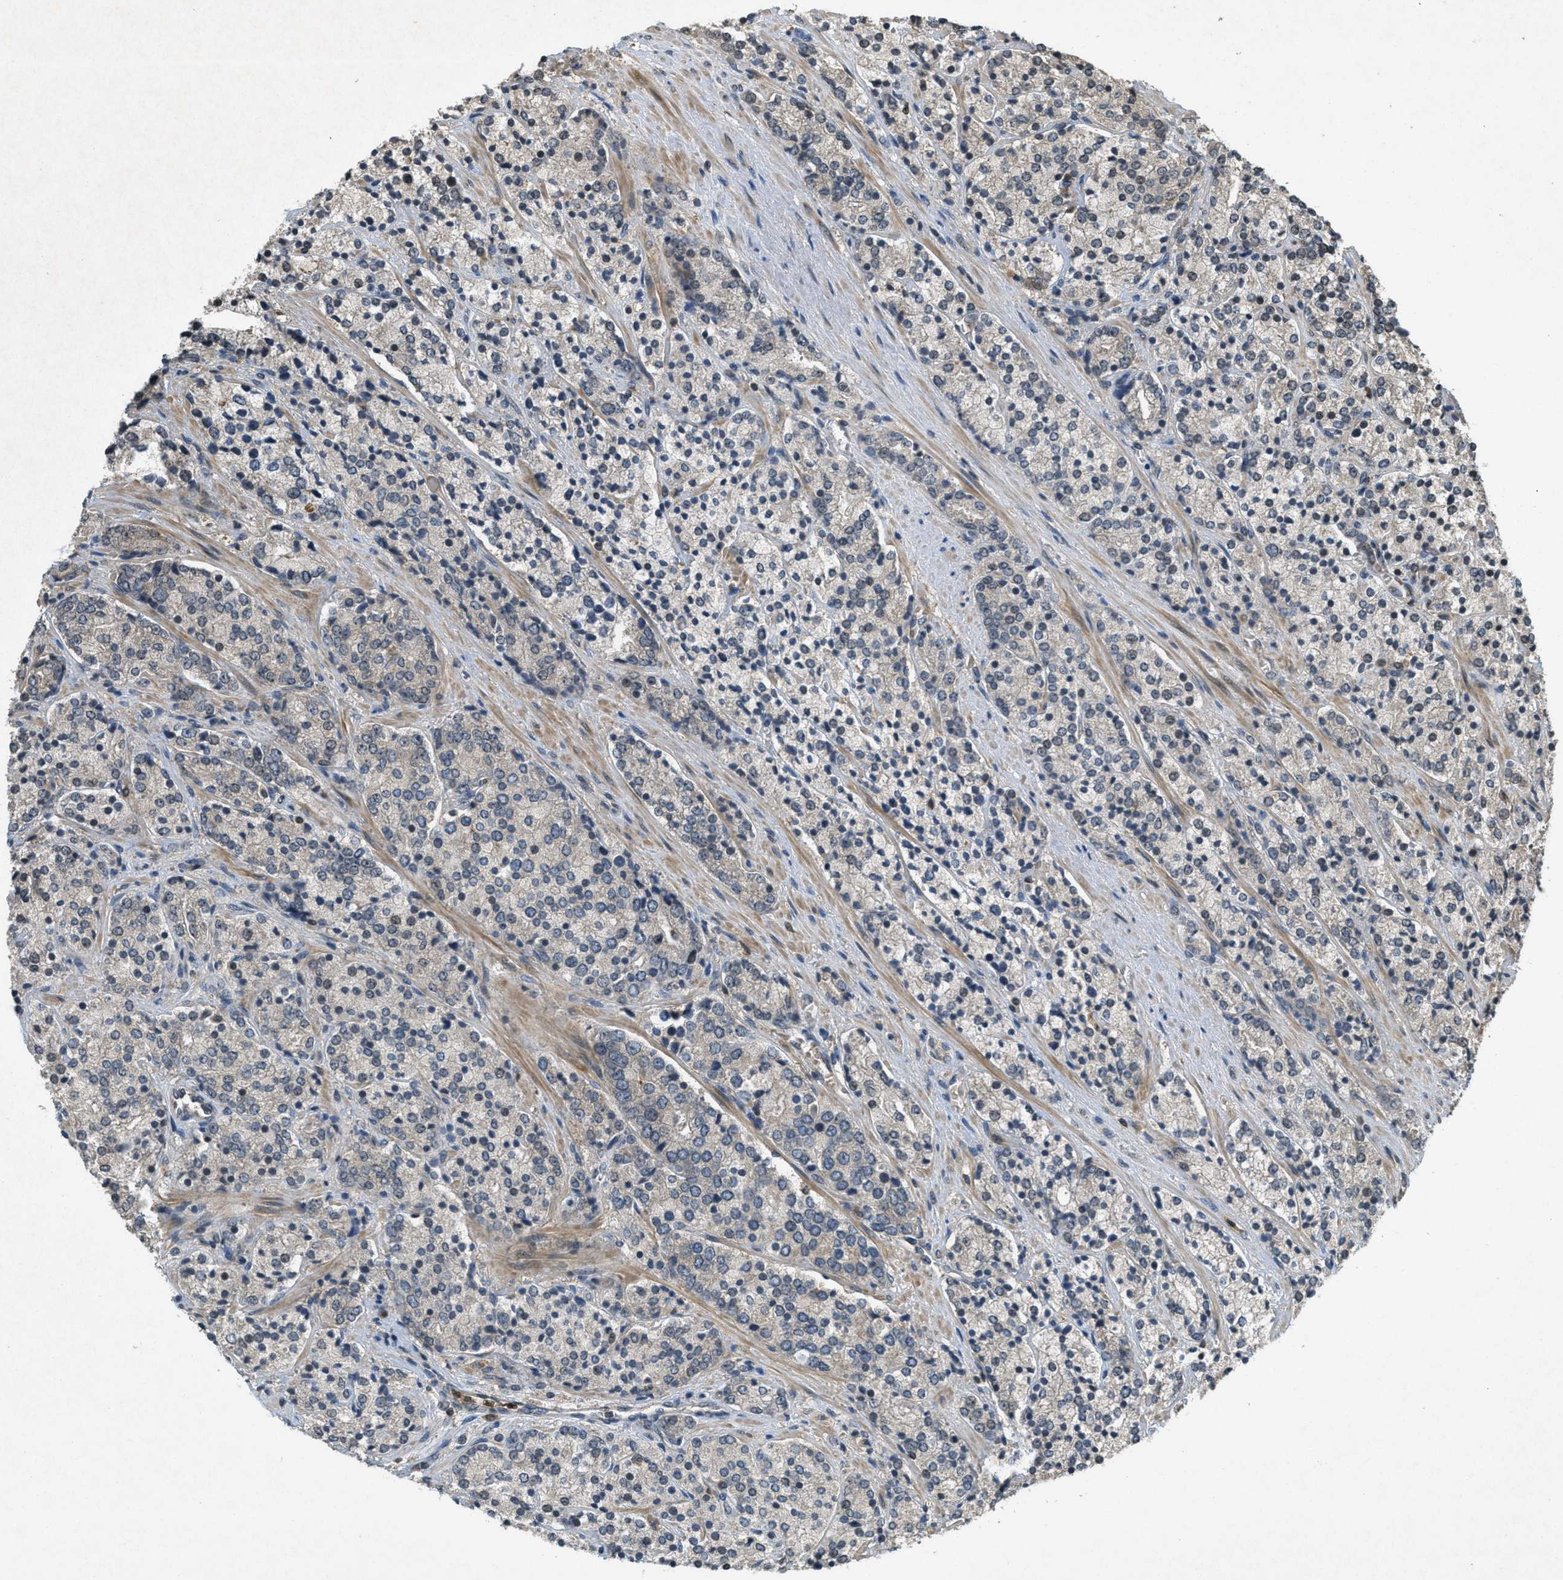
{"staining": {"intensity": "negative", "quantity": "none", "location": "none"}, "tissue": "prostate cancer", "cell_type": "Tumor cells", "image_type": "cancer", "snomed": [{"axis": "morphology", "description": "Adenocarcinoma, High grade"}, {"axis": "topography", "description": "Prostate"}], "caption": "A photomicrograph of human prostate cancer is negative for staining in tumor cells.", "gene": "ATG7", "patient": {"sex": "male", "age": 71}}